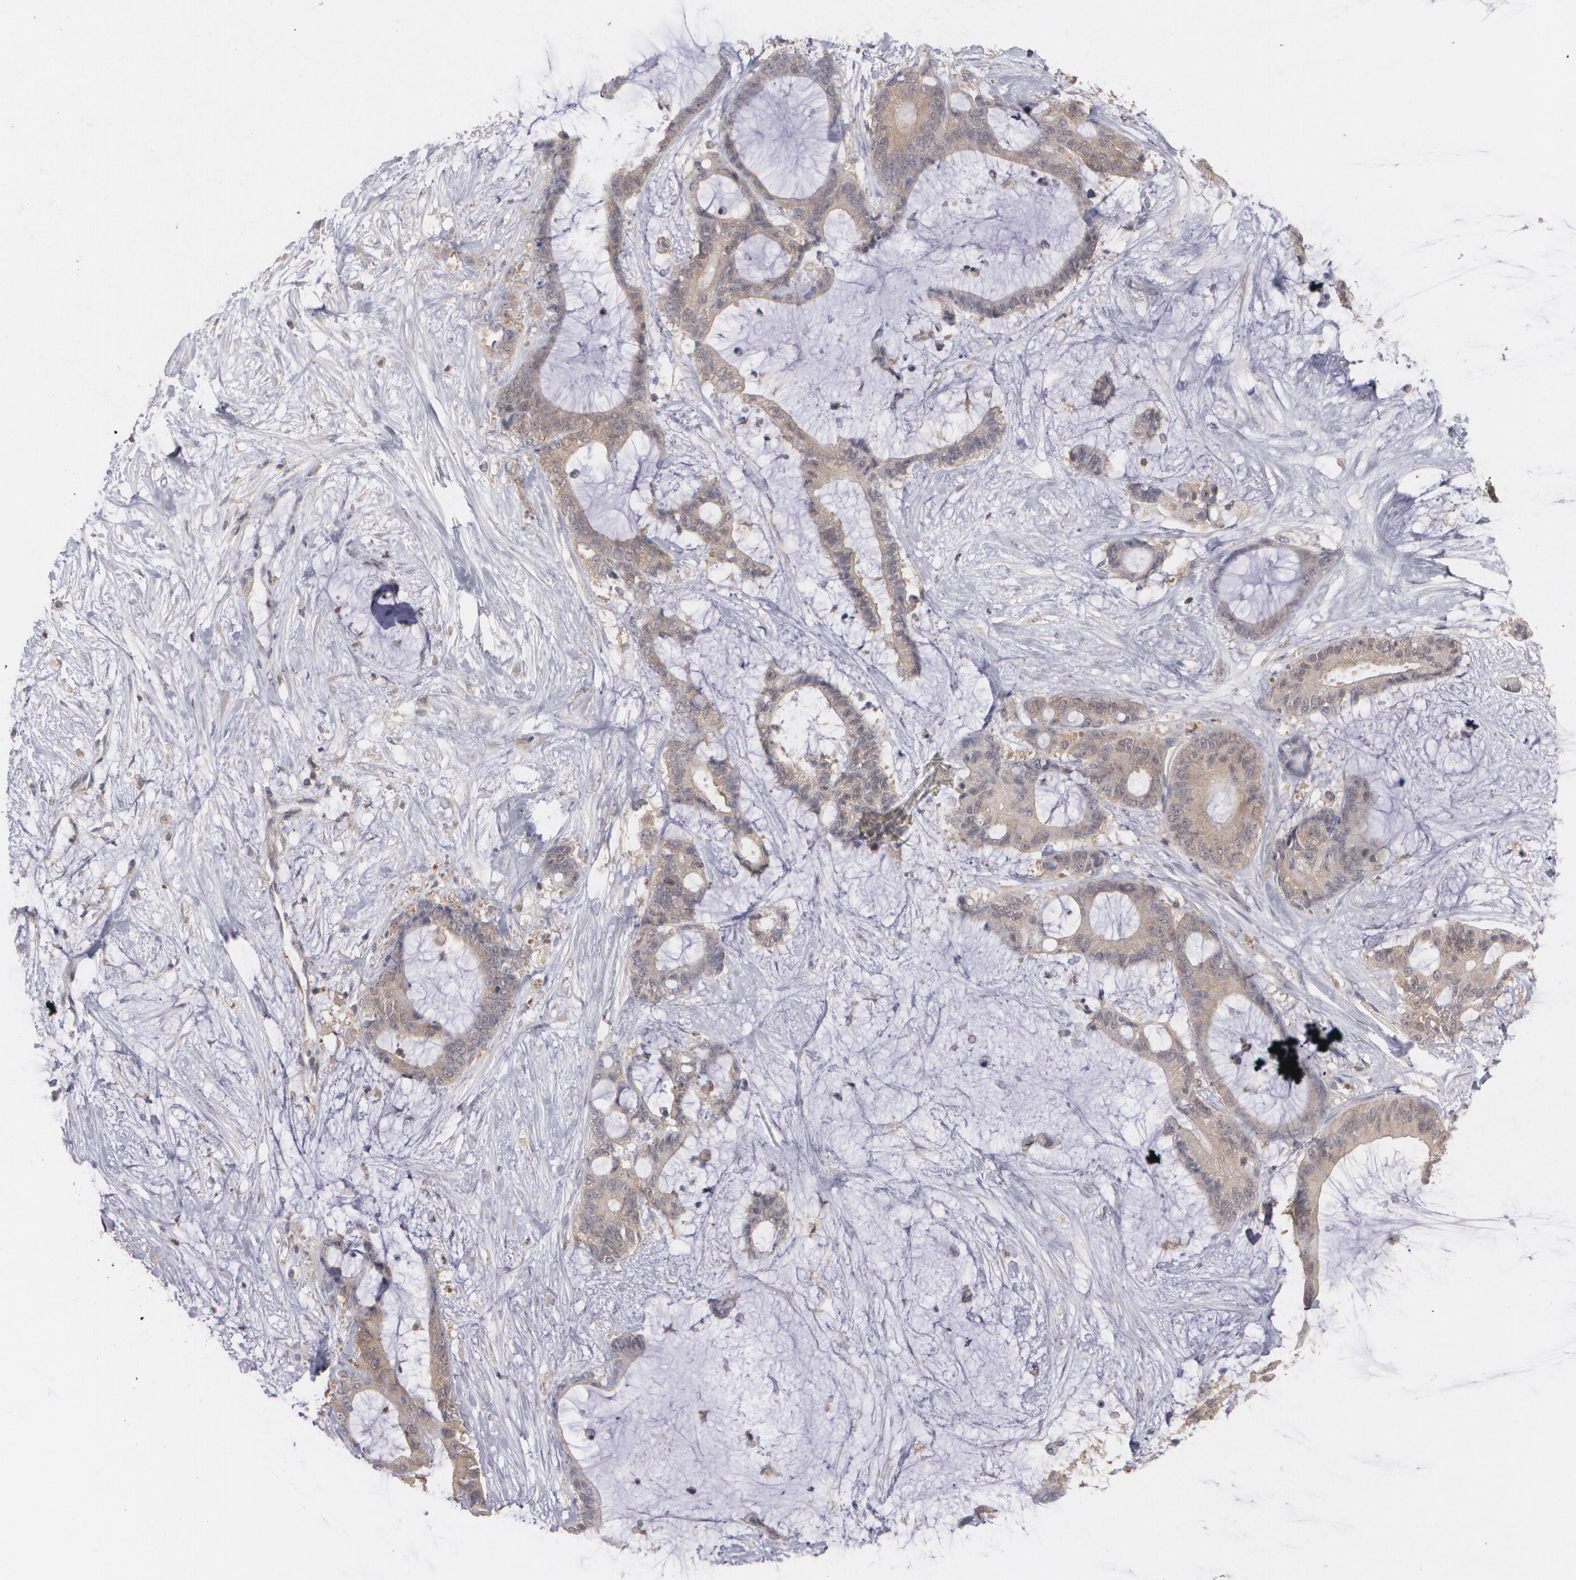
{"staining": {"intensity": "weak", "quantity": ">75%", "location": "cytoplasmic/membranous"}, "tissue": "liver cancer", "cell_type": "Tumor cells", "image_type": "cancer", "snomed": [{"axis": "morphology", "description": "Cholangiocarcinoma"}, {"axis": "topography", "description": "Liver"}], "caption": "The image displays staining of cholangiocarcinoma (liver), revealing weak cytoplasmic/membranous protein positivity (brown color) within tumor cells.", "gene": "HTT", "patient": {"sex": "female", "age": 73}}